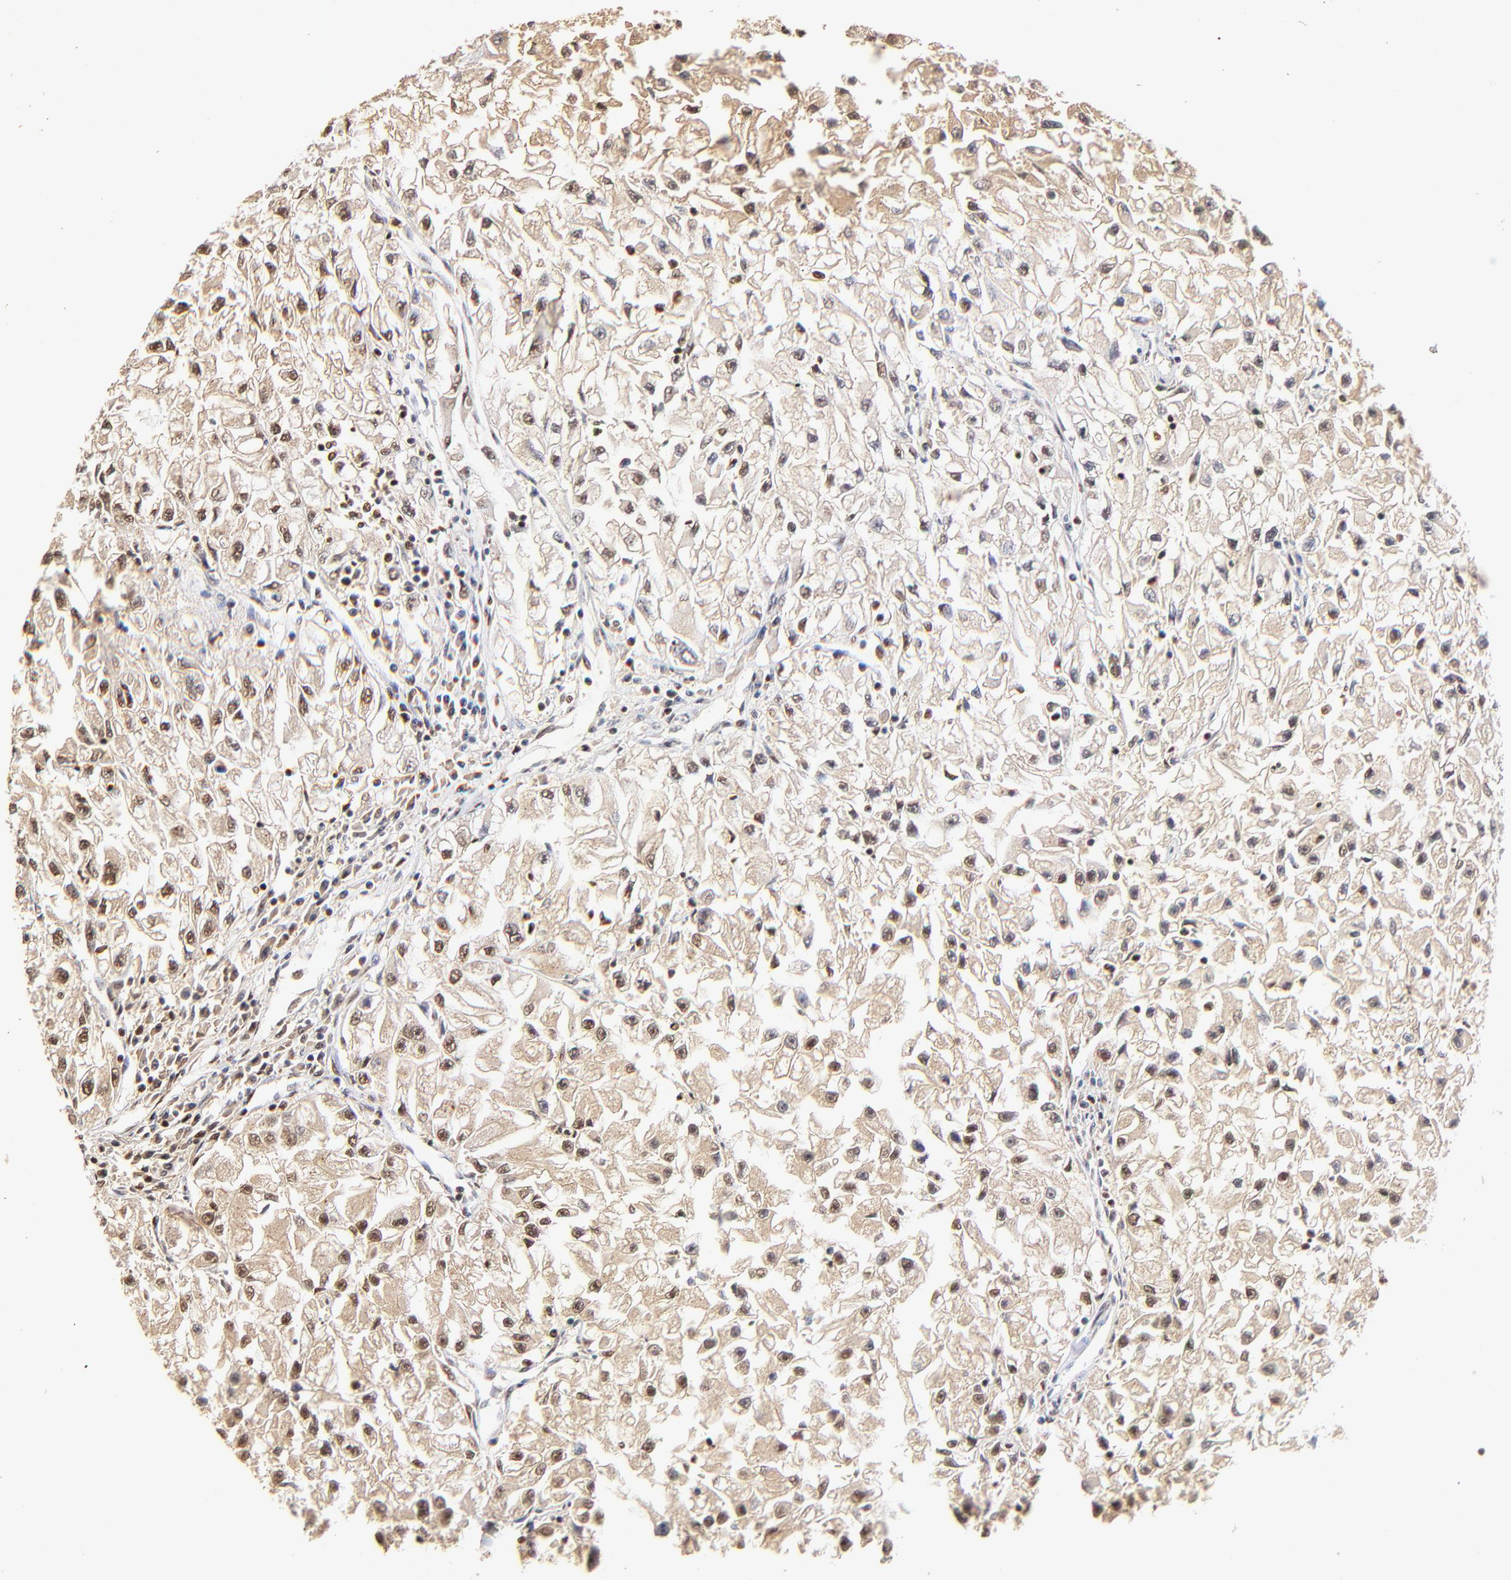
{"staining": {"intensity": "moderate", "quantity": ">75%", "location": "cytoplasmic/membranous,nuclear"}, "tissue": "renal cancer", "cell_type": "Tumor cells", "image_type": "cancer", "snomed": [{"axis": "morphology", "description": "Adenocarcinoma, NOS"}, {"axis": "topography", "description": "Kidney"}], "caption": "Adenocarcinoma (renal) was stained to show a protein in brown. There is medium levels of moderate cytoplasmic/membranous and nuclear expression in approximately >75% of tumor cells.", "gene": "MED12", "patient": {"sex": "male", "age": 59}}